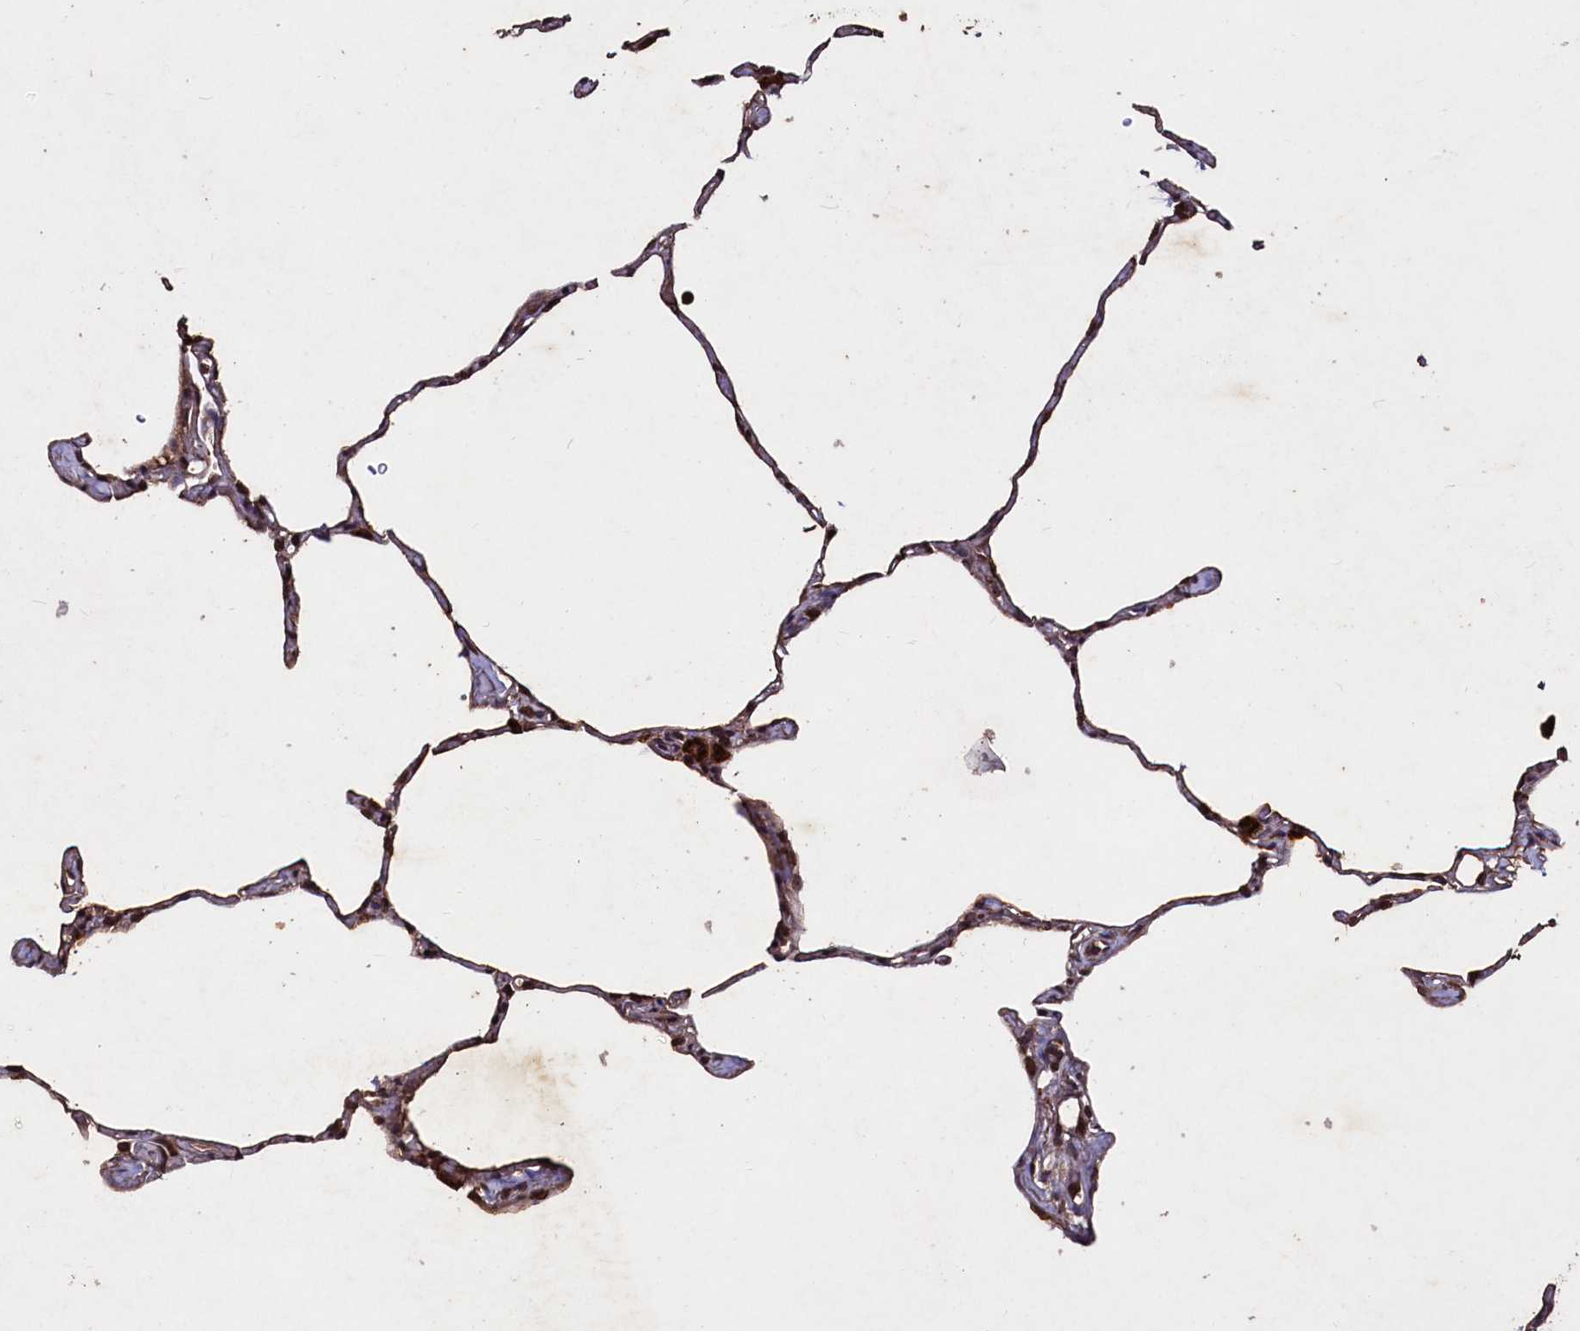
{"staining": {"intensity": "moderate", "quantity": ">75%", "location": "cytoplasmic/membranous"}, "tissue": "lung", "cell_type": "Alveolar cells", "image_type": "normal", "snomed": [{"axis": "morphology", "description": "Normal tissue, NOS"}, {"axis": "topography", "description": "Lung"}], "caption": "Human lung stained with a brown dye reveals moderate cytoplasmic/membranous positive staining in about >75% of alveolar cells.", "gene": "MYO1H", "patient": {"sex": "male", "age": 65}}